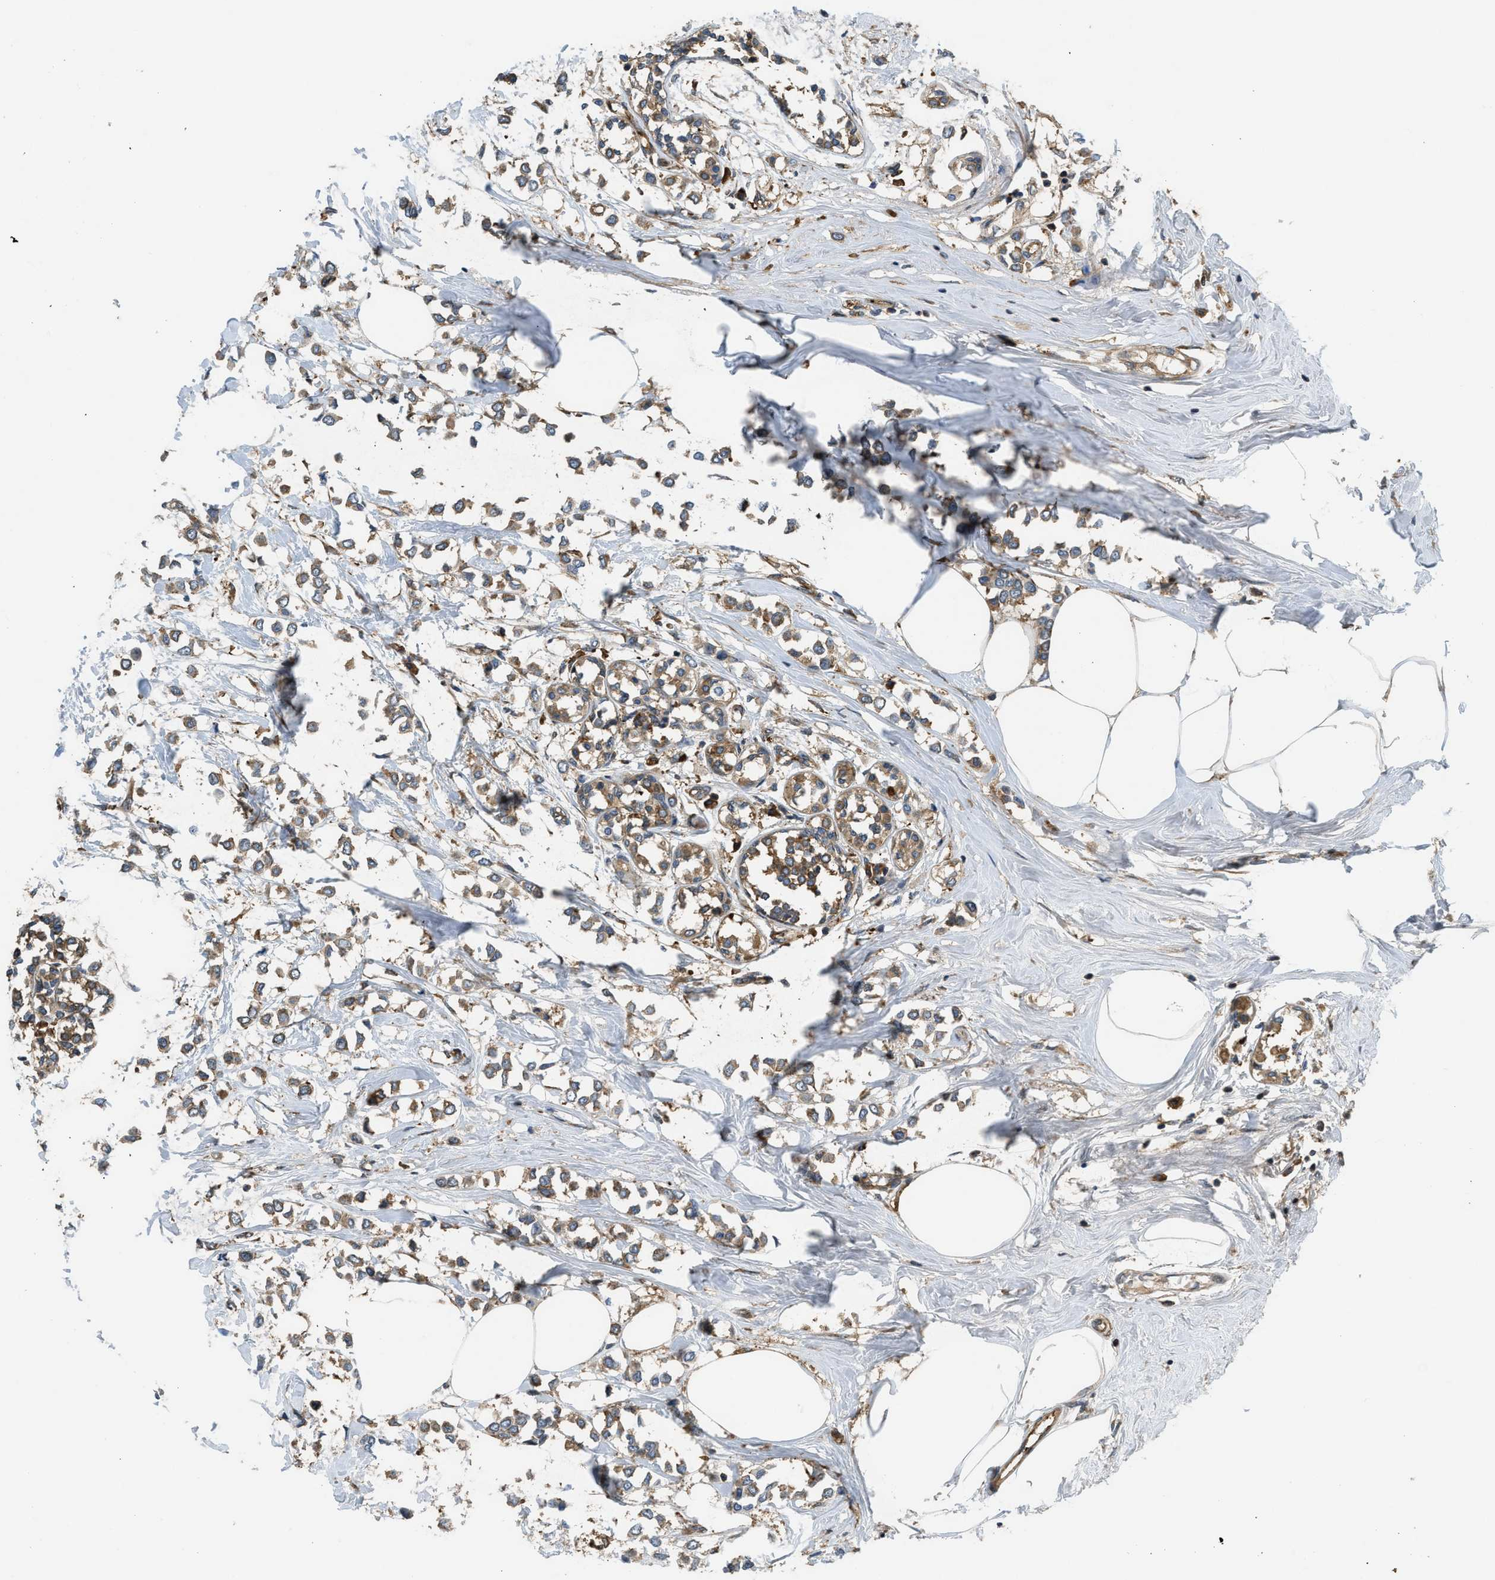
{"staining": {"intensity": "moderate", "quantity": ">75%", "location": "cytoplasmic/membranous"}, "tissue": "breast cancer", "cell_type": "Tumor cells", "image_type": "cancer", "snomed": [{"axis": "morphology", "description": "Lobular carcinoma"}, {"axis": "topography", "description": "Breast"}], "caption": "Moderate cytoplasmic/membranous protein staining is present in about >75% of tumor cells in breast cancer.", "gene": "RASGRF2", "patient": {"sex": "female", "age": 51}}